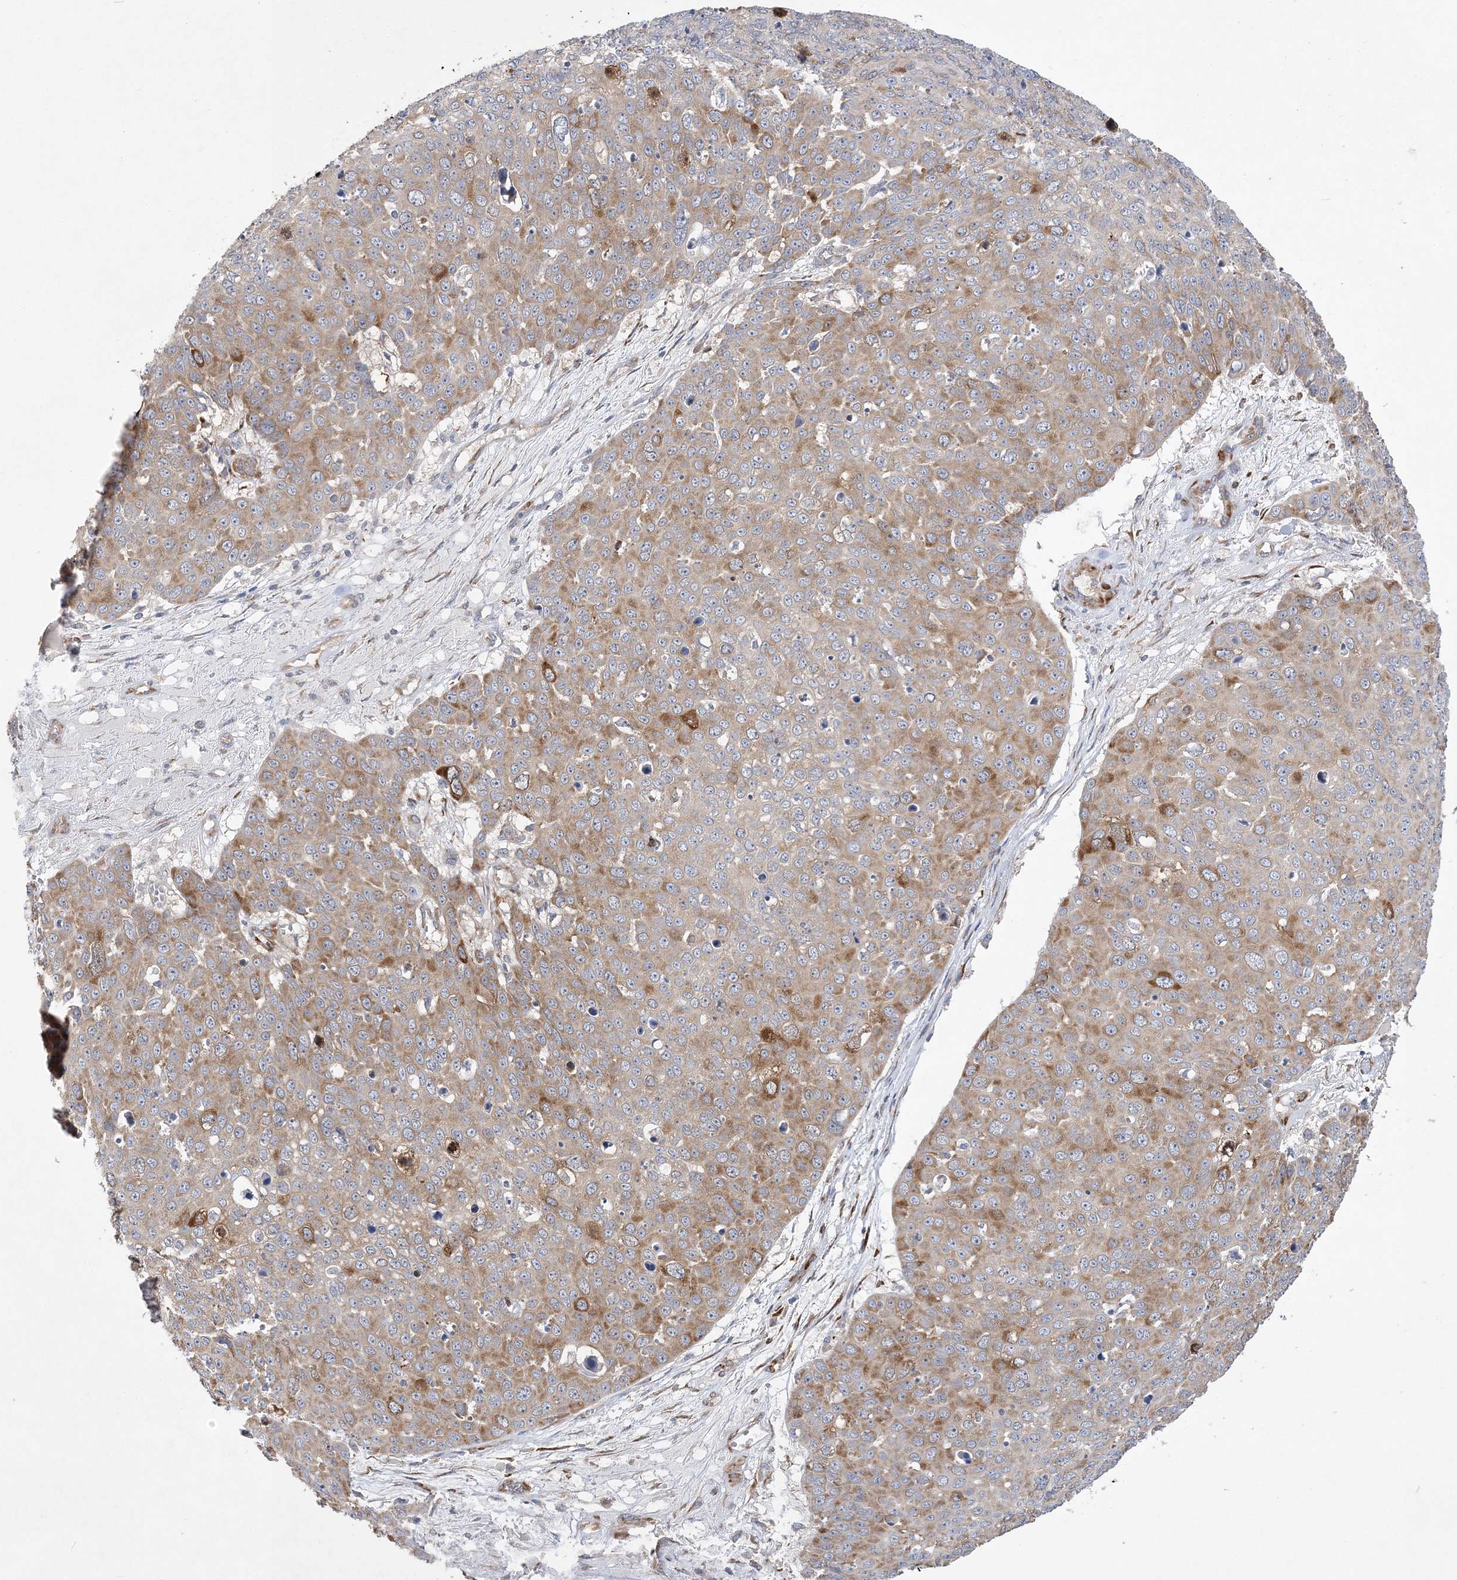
{"staining": {"intensity": "moderate", "quantity": "25%-75%", "location": "cytoplasmic/membranous"}, "tissue": "skin cancer", "cell_type": "Tumor cells", "image_type": "cancer", "snomed": [{"axis": "morphology", "description": "Squamous cell carcinoma, NOS"}, {"axis": "topography", "description": "Skin"}], "caption": "Protein staining of skin squamous cell carcinoma tissue displays moderate cytoplasmic/membranous positivity in about 25%-75% of tumor cells. Ihc stains the protein in brown and the nuclei are stained blue.", "gene": "MAP4K5", "patient": {"sex": "male", "age": 71}}